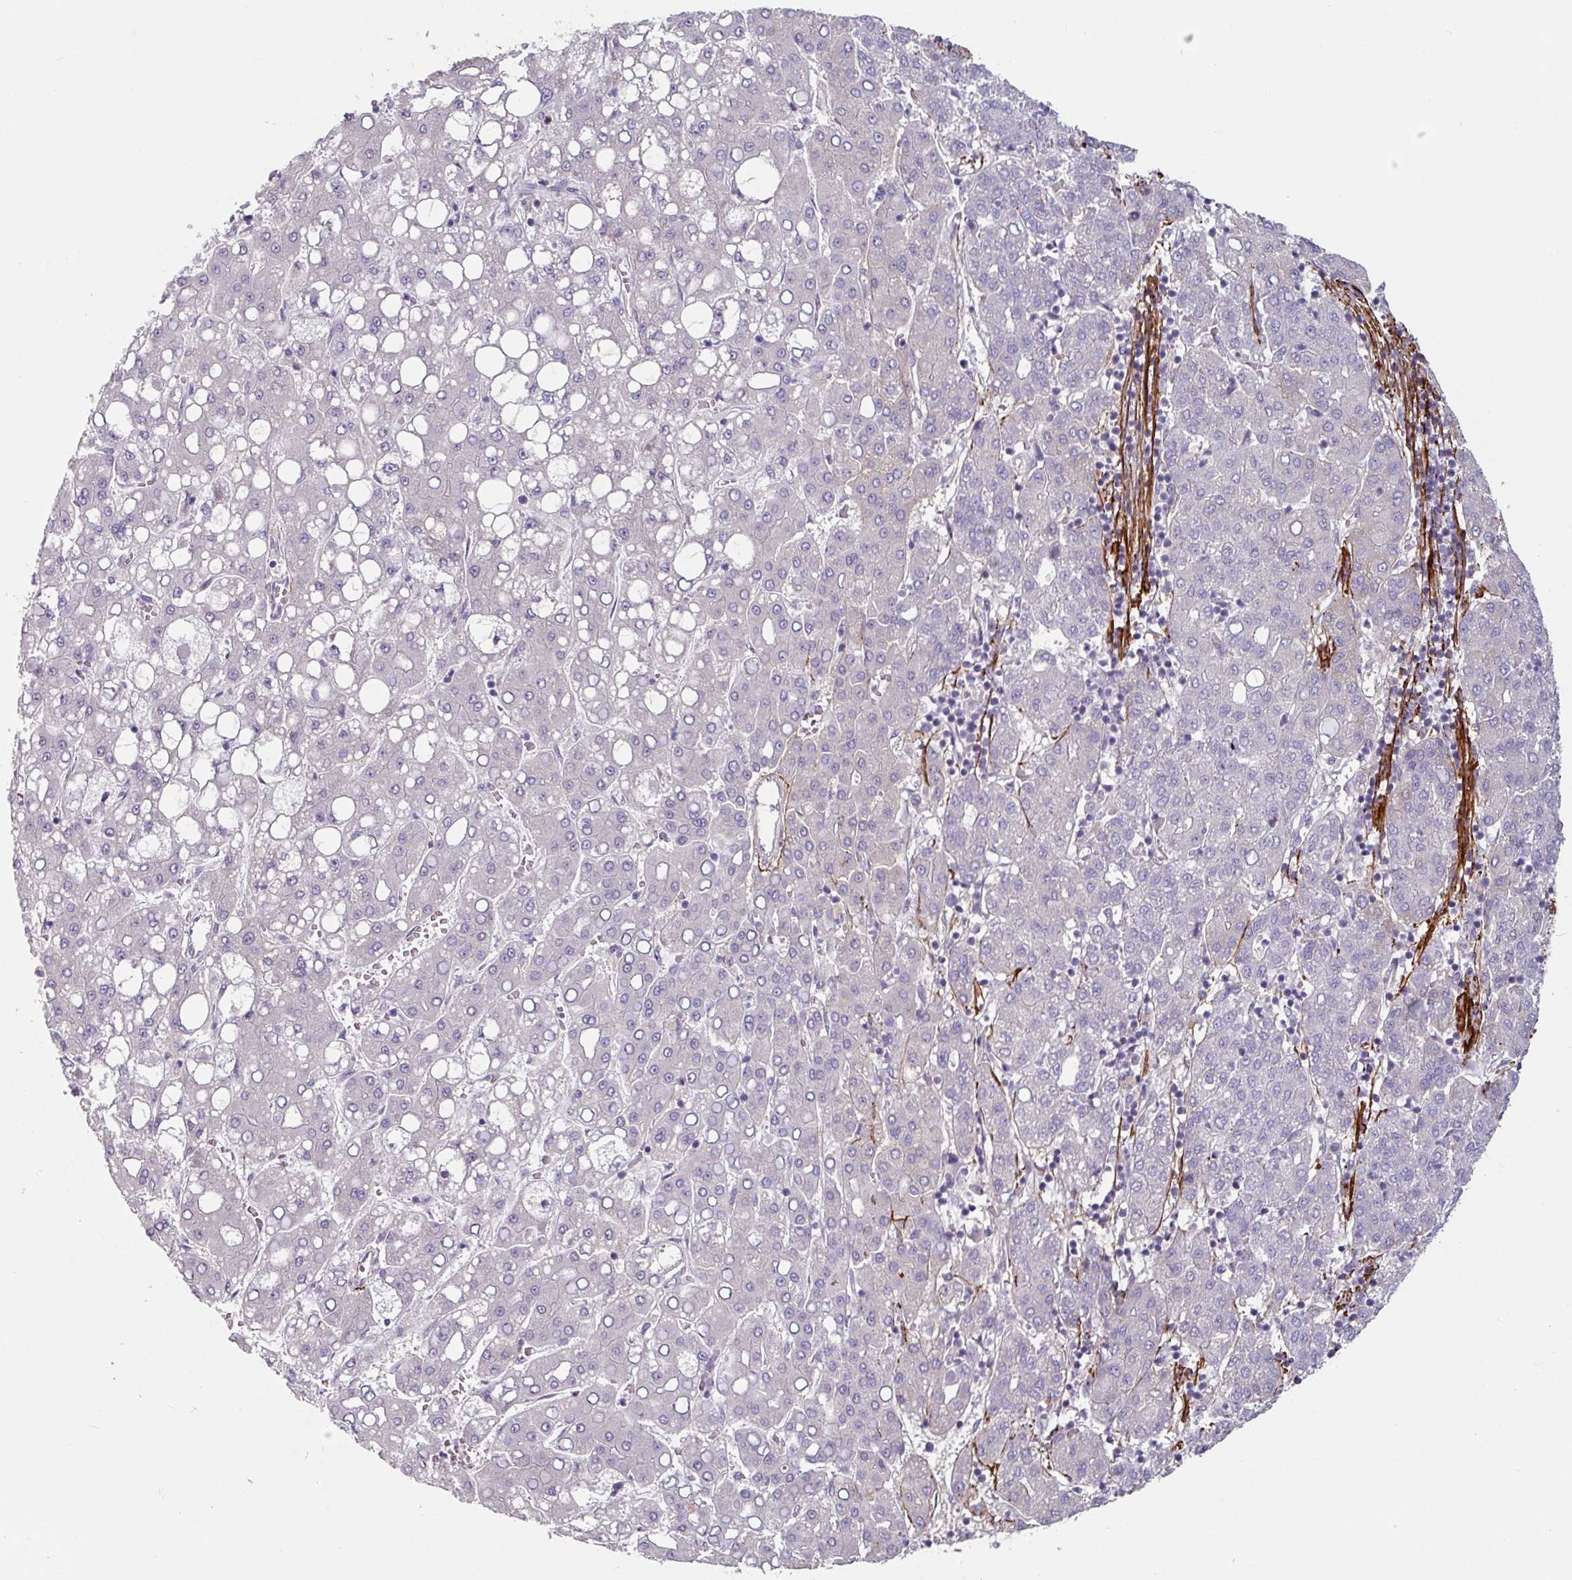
{"staining": {"intensity": "negative", "quantity": "none", "location": "none"}, "tissue": "liver cancer", "cell_type": "Tumor cells", "image_type": "cancer", "snomed": [{"axis": "morphology", "description": "Carcinoma, Hepatocellular, NOS"}, {"axis": "topography", "description": "Liver"}], "caption": "Immunohistochemistry (IHC) of liver hepatocellular carcinoma exhibits no expression in tumor cells. (Brightfield microscopy of DAB immunohistochemistry (IHC) at high magnification).", "gene": "MTMR14", "patient": {"sex": "male", "age": 65}}